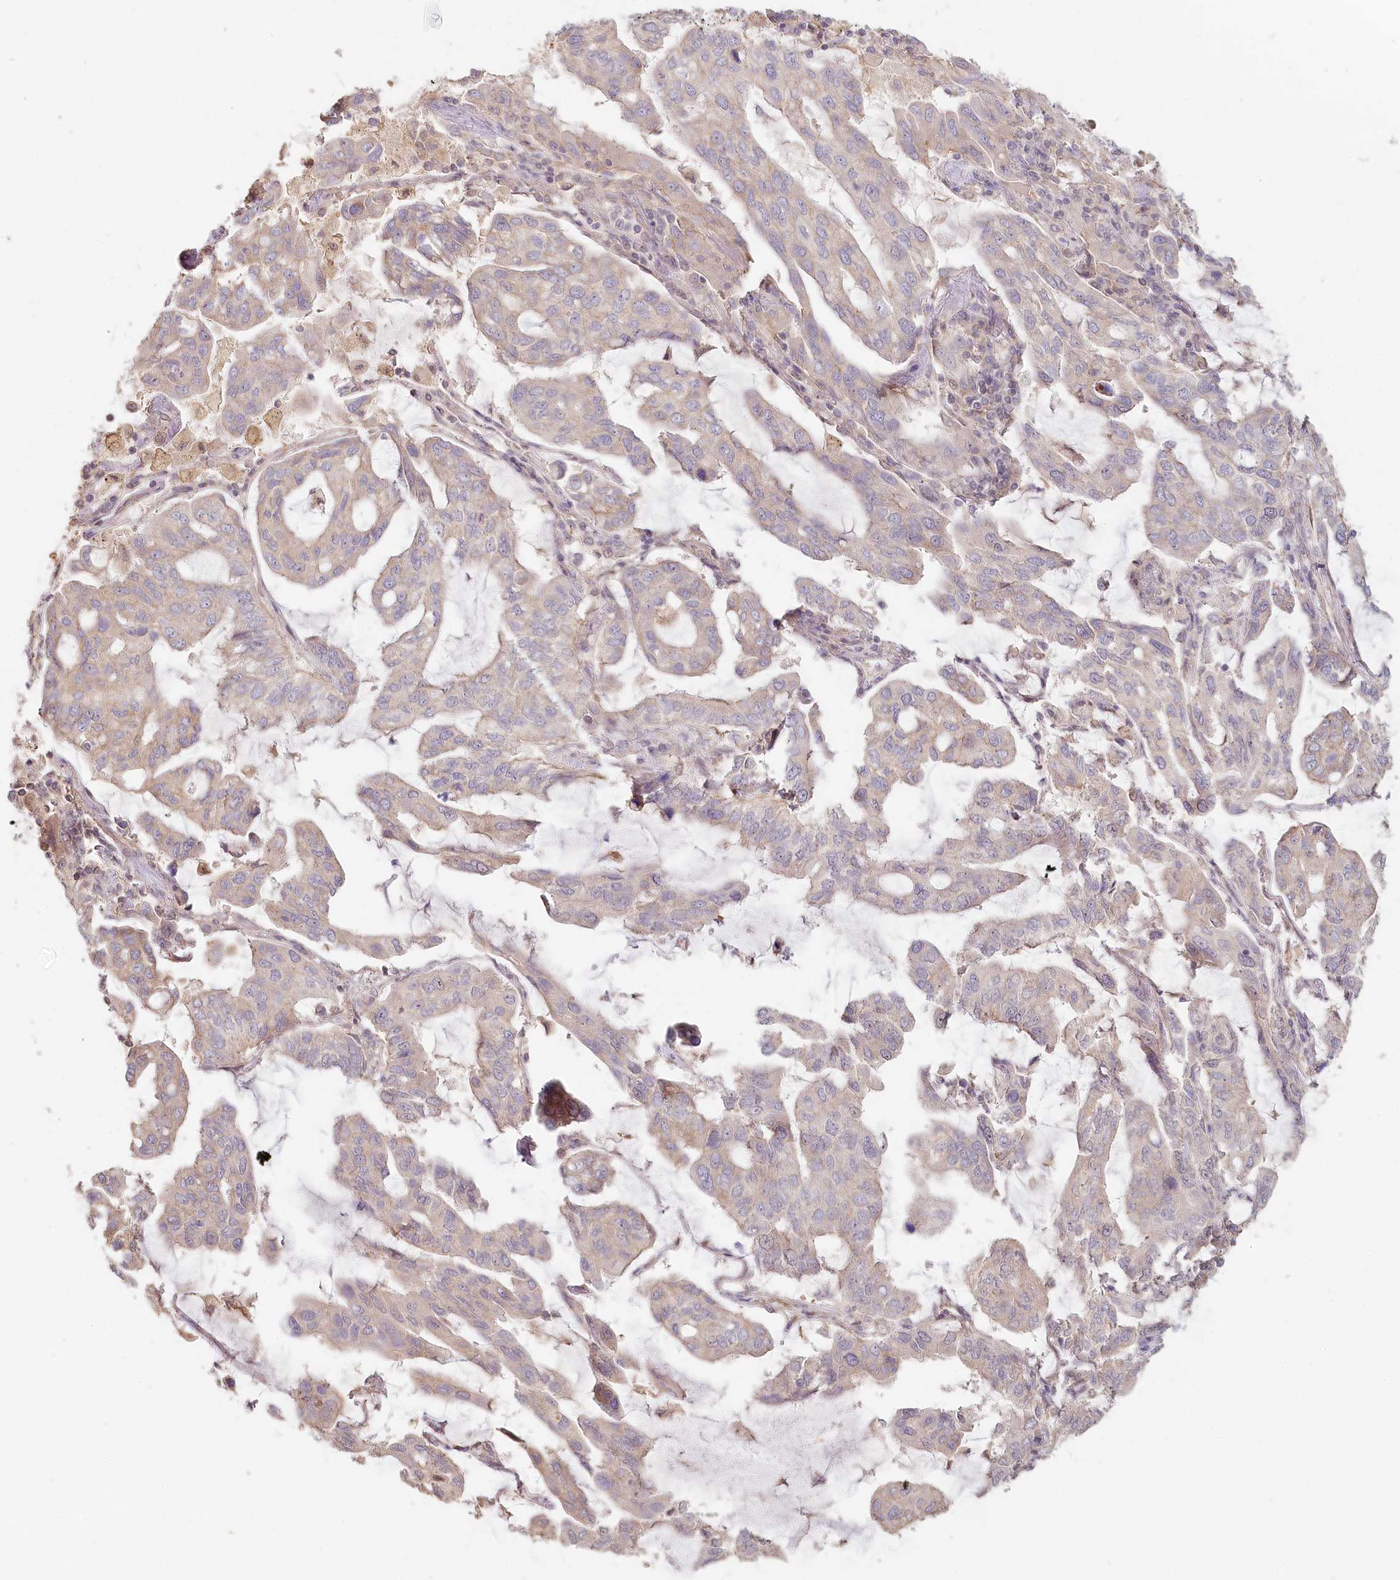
{"staining": {"intensity": "weak", "quantity": "<25%", "location": "cytoplasmic/membranous"}, "tissue": "lung cancer", "cell_type": "Tumor cells", "image_type": "cancer", "snomed": [{"axis": "morphology", "description": "Adenocarcinoma, NOS"}, {"axis": "topography", "description": "Lung"}], "caption": "There is no significant staining in tumor cells of adenocarcinoma (lung).", "gene": "TCHP", "patient": {"sex": "male", "age": 64}}